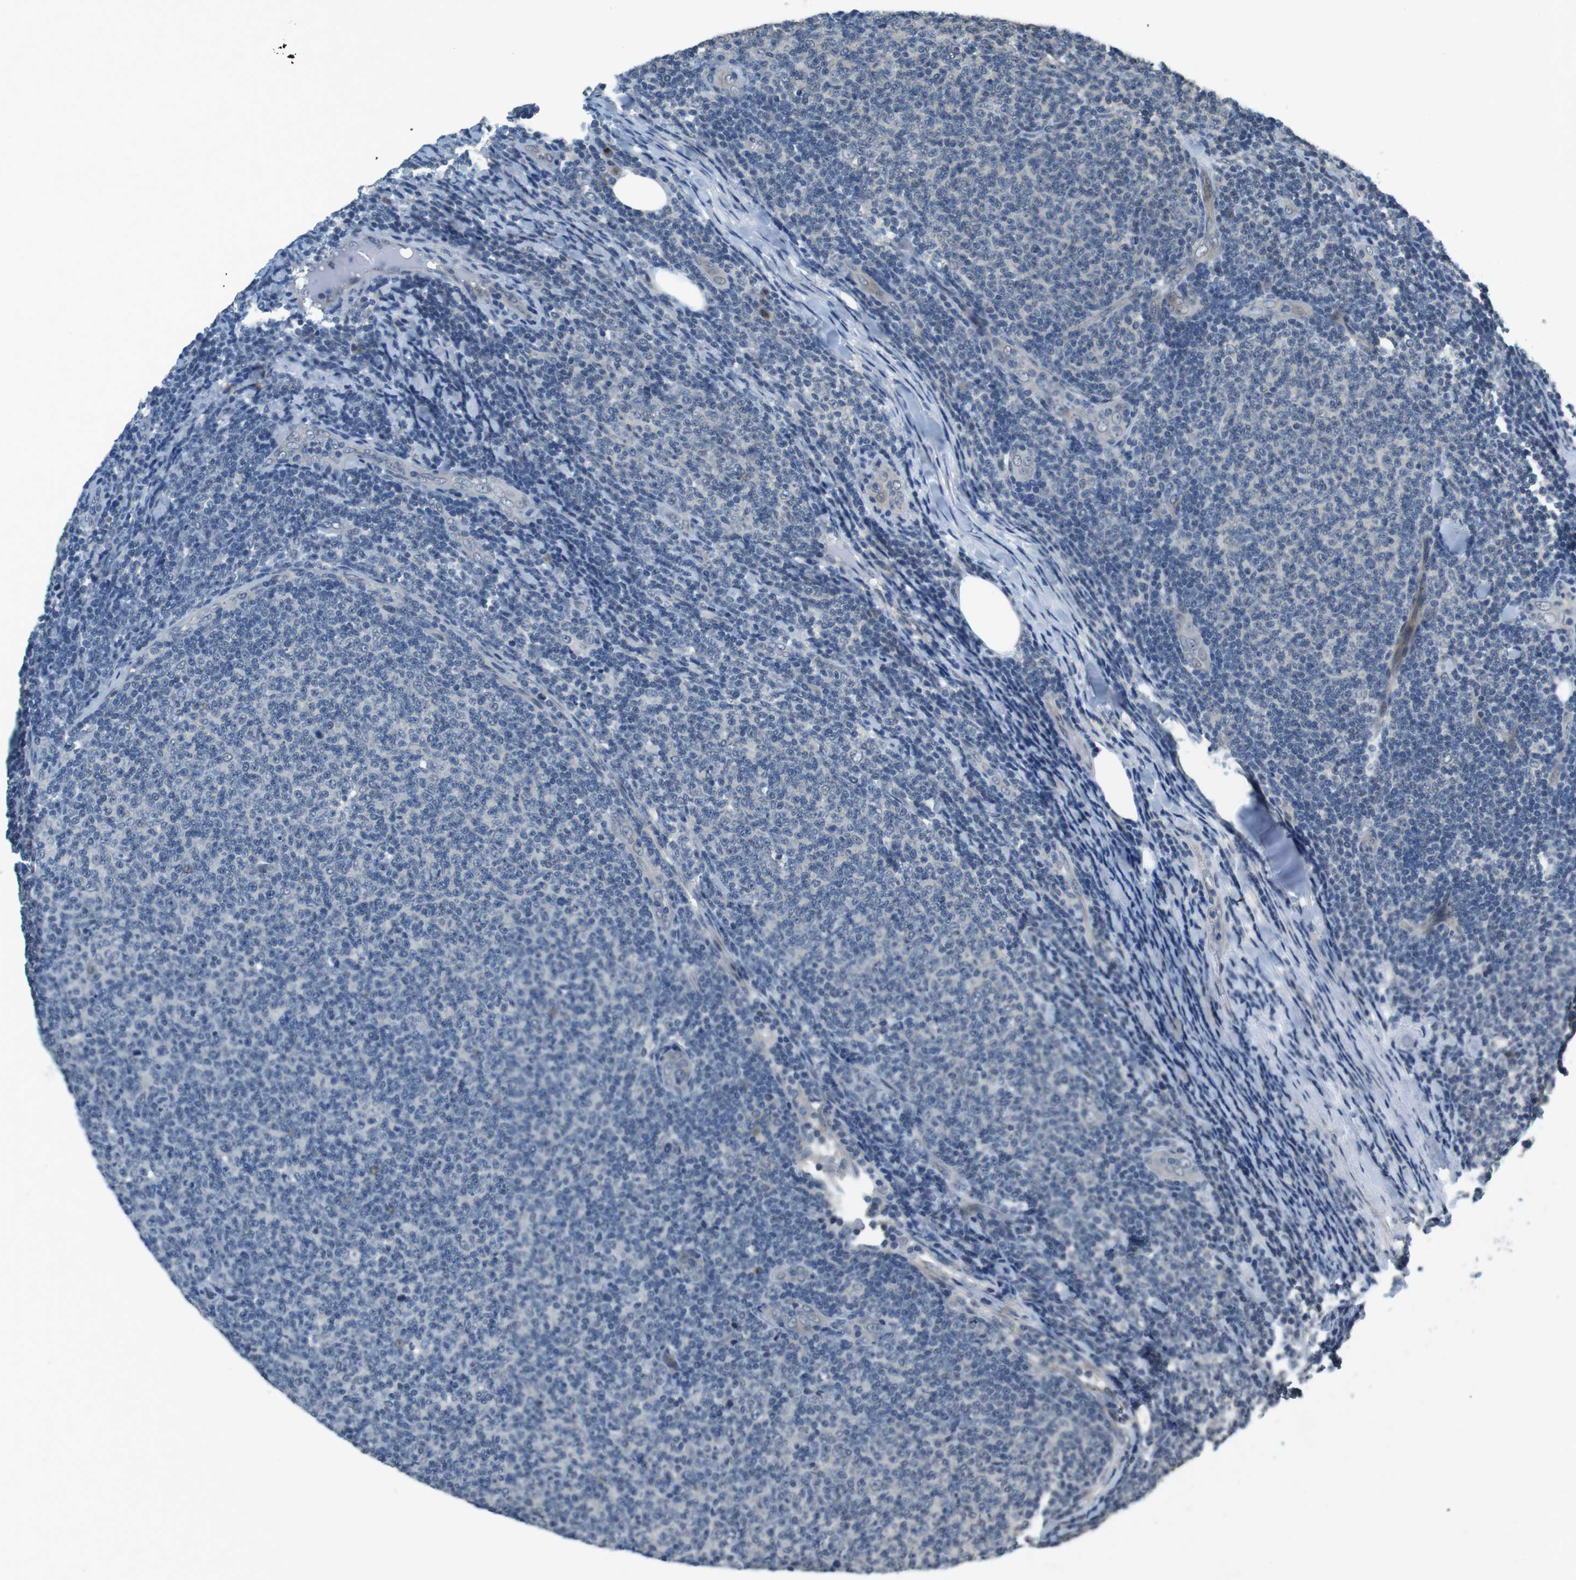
{"staining": {"intensity": "negative", "quantity": "none", "location": "none"}, "tissue": "lymphoma", "cell_type": "Tumor cells", "image_type": "cancer", "snomed": [{"axis": "morphology", "description": "Malignant lymphoma, non-Hodgkin's type, Low grade"}, {"axis": "topography", "description": "Lymph node"}], "caption": "There is no significant staining in tumor cells of low-grade malignant lymphoma, non-Hodgkin's type.", "gene": "CLDN7", "patient": {"sex": "male", "age": 66}}